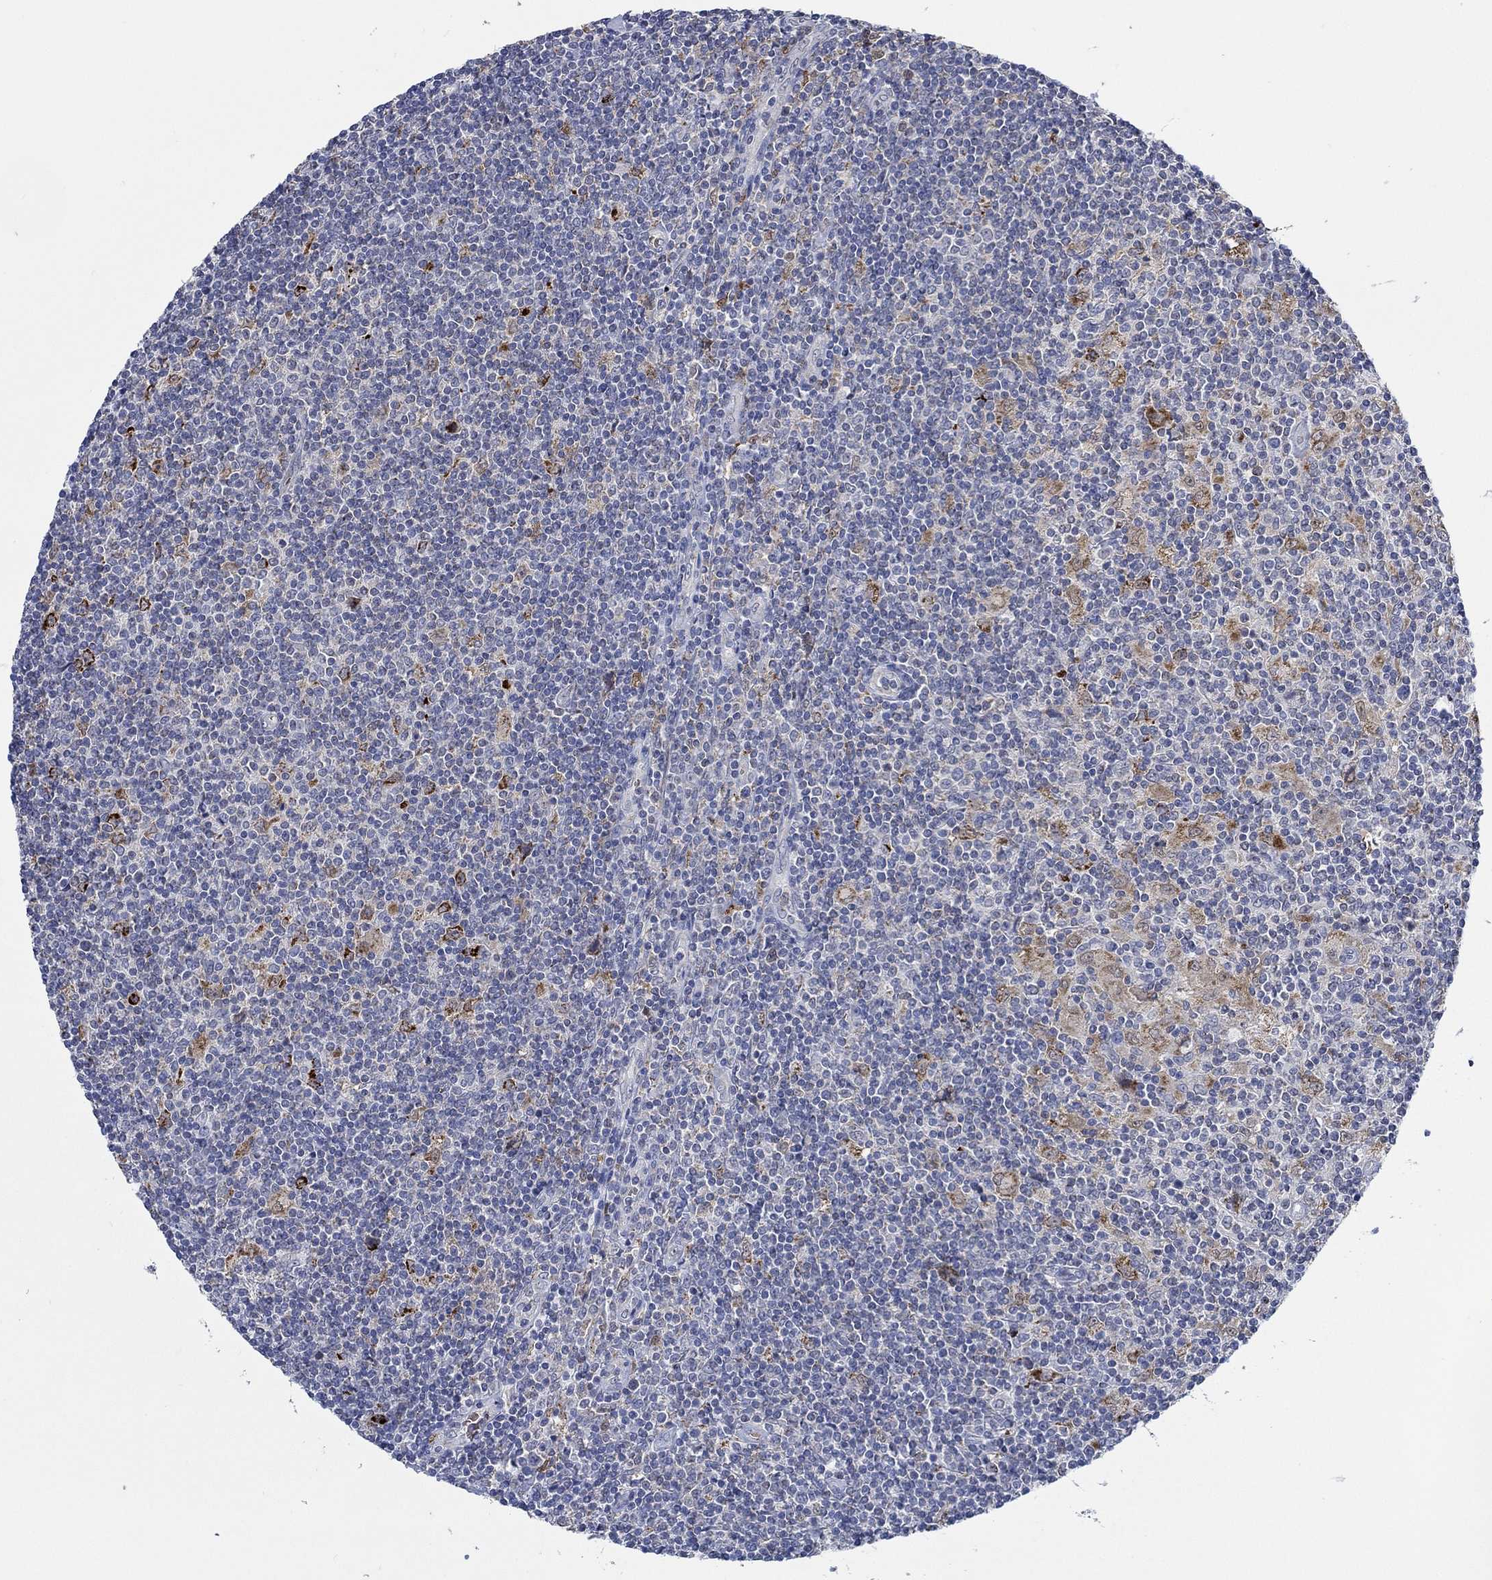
{"staining": {"intensity": "negative", "quantity": "none", "location": "none"}, "tissue": "lymphoma", "cell_type": "Tumor cells", "image_type": "cancer", "snomed": [{"axis": "morphology", "description": "Hodgkin's disease, NOS"}, {"axis": "topography", "description": "Lymph node"}], "caption": "A photomicrograph of human Hodgkin's disease is negative for staining in tumor cells.", "gene": "MPP1", "patient": {"sex": "male", "age": 40}}